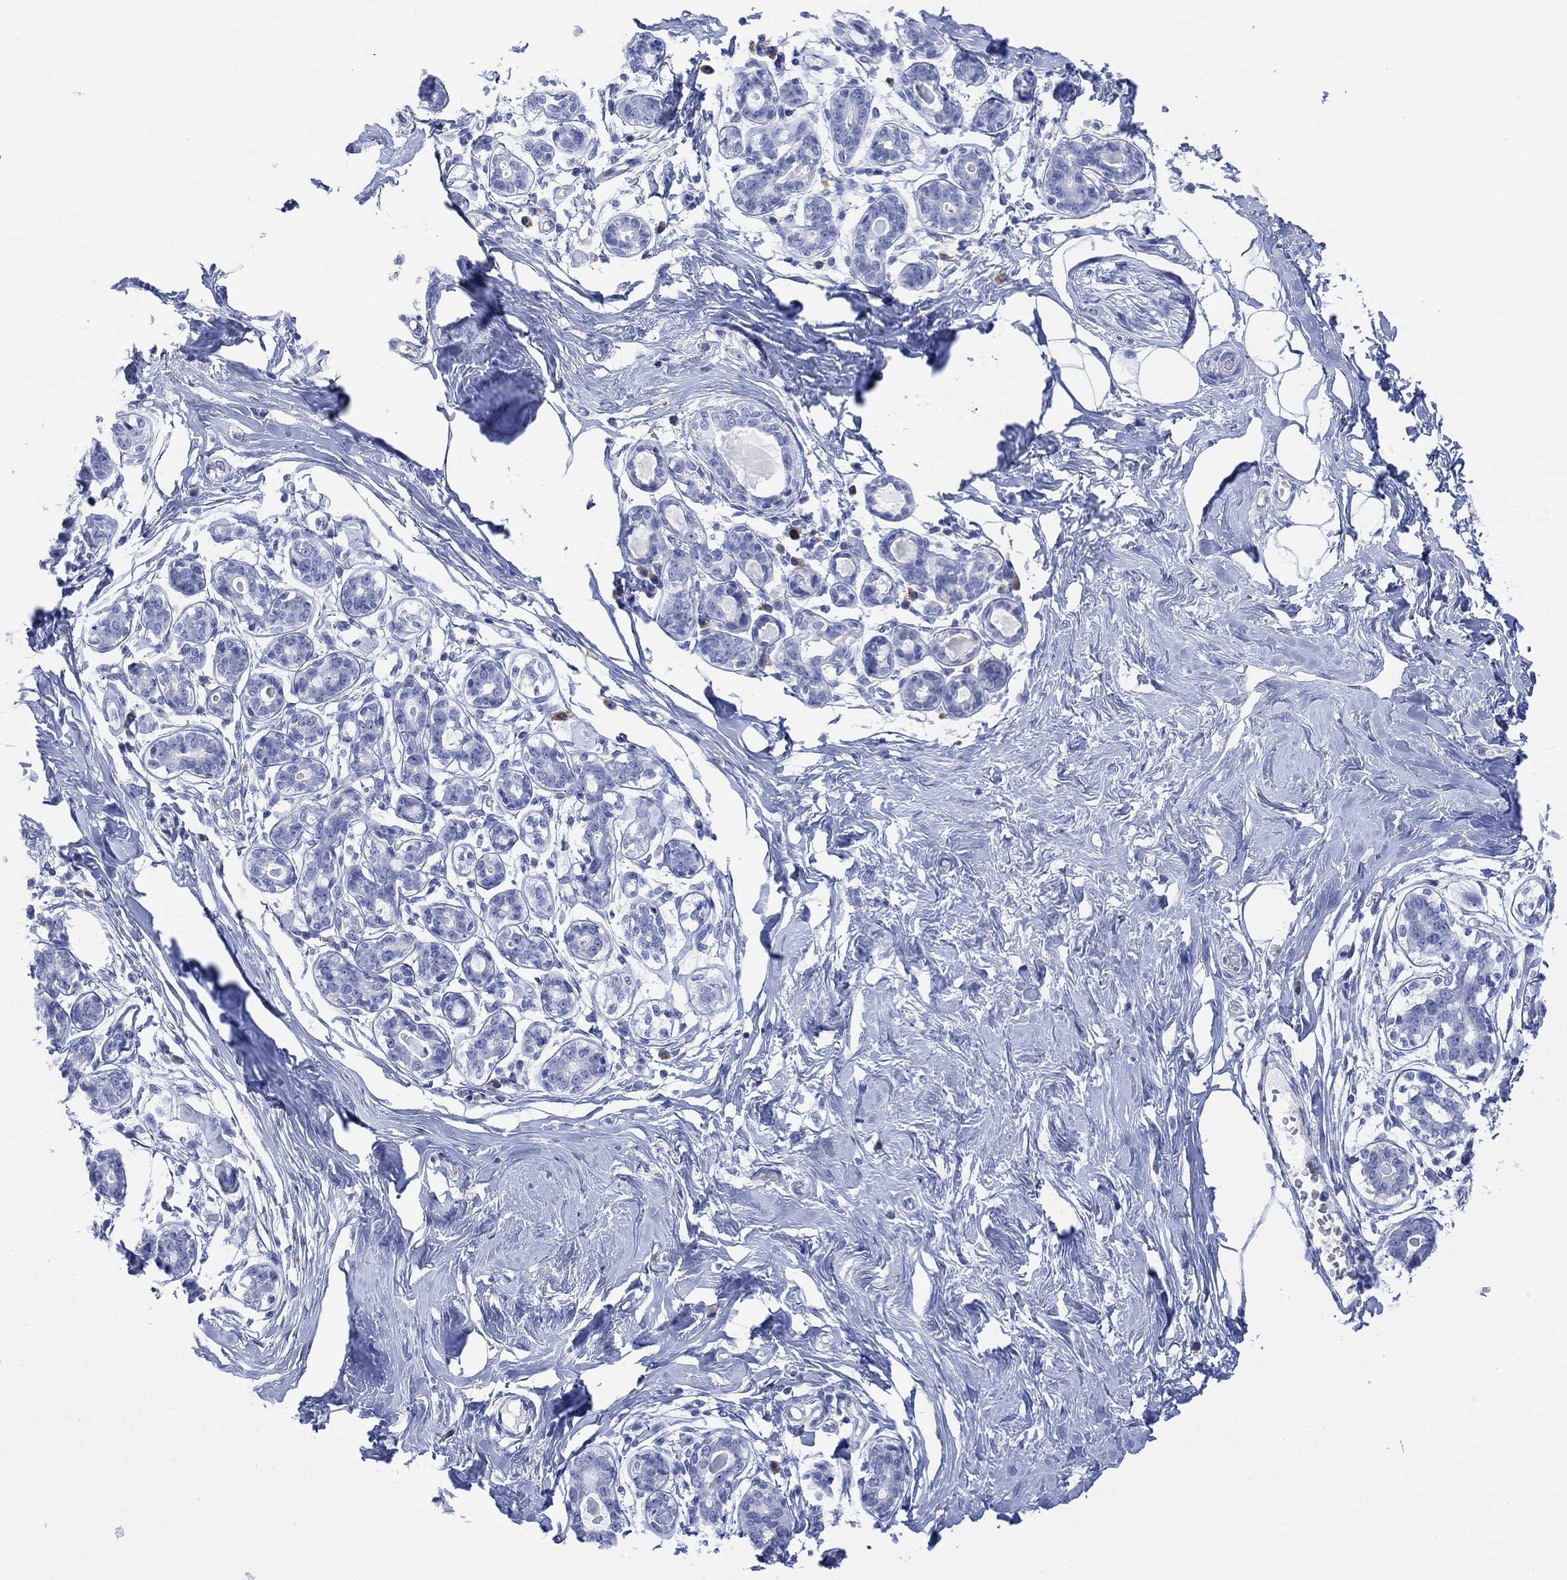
{"staining": {"intensity": "negative", "quantity": "none", "location": "none"}, "tissue": "breast", "cell_type": "Adipocytes", "image_type": "normal", "snomed": [{"axis": "morphology", "description": "Normal tissue, NOS"}, {"axis": "topography", "description": "Skin"}, {"axis": "topography", "description": "Breast"}], "caption": "An image of human breast is negative for staining in adipocytes. (Brightfield microscopy of DAB (3,3'-diaminobenzidine) immunohistochemistry at high magnification).", "gene": "GNG13", "patient": {"sex": "female", "age": 43}}